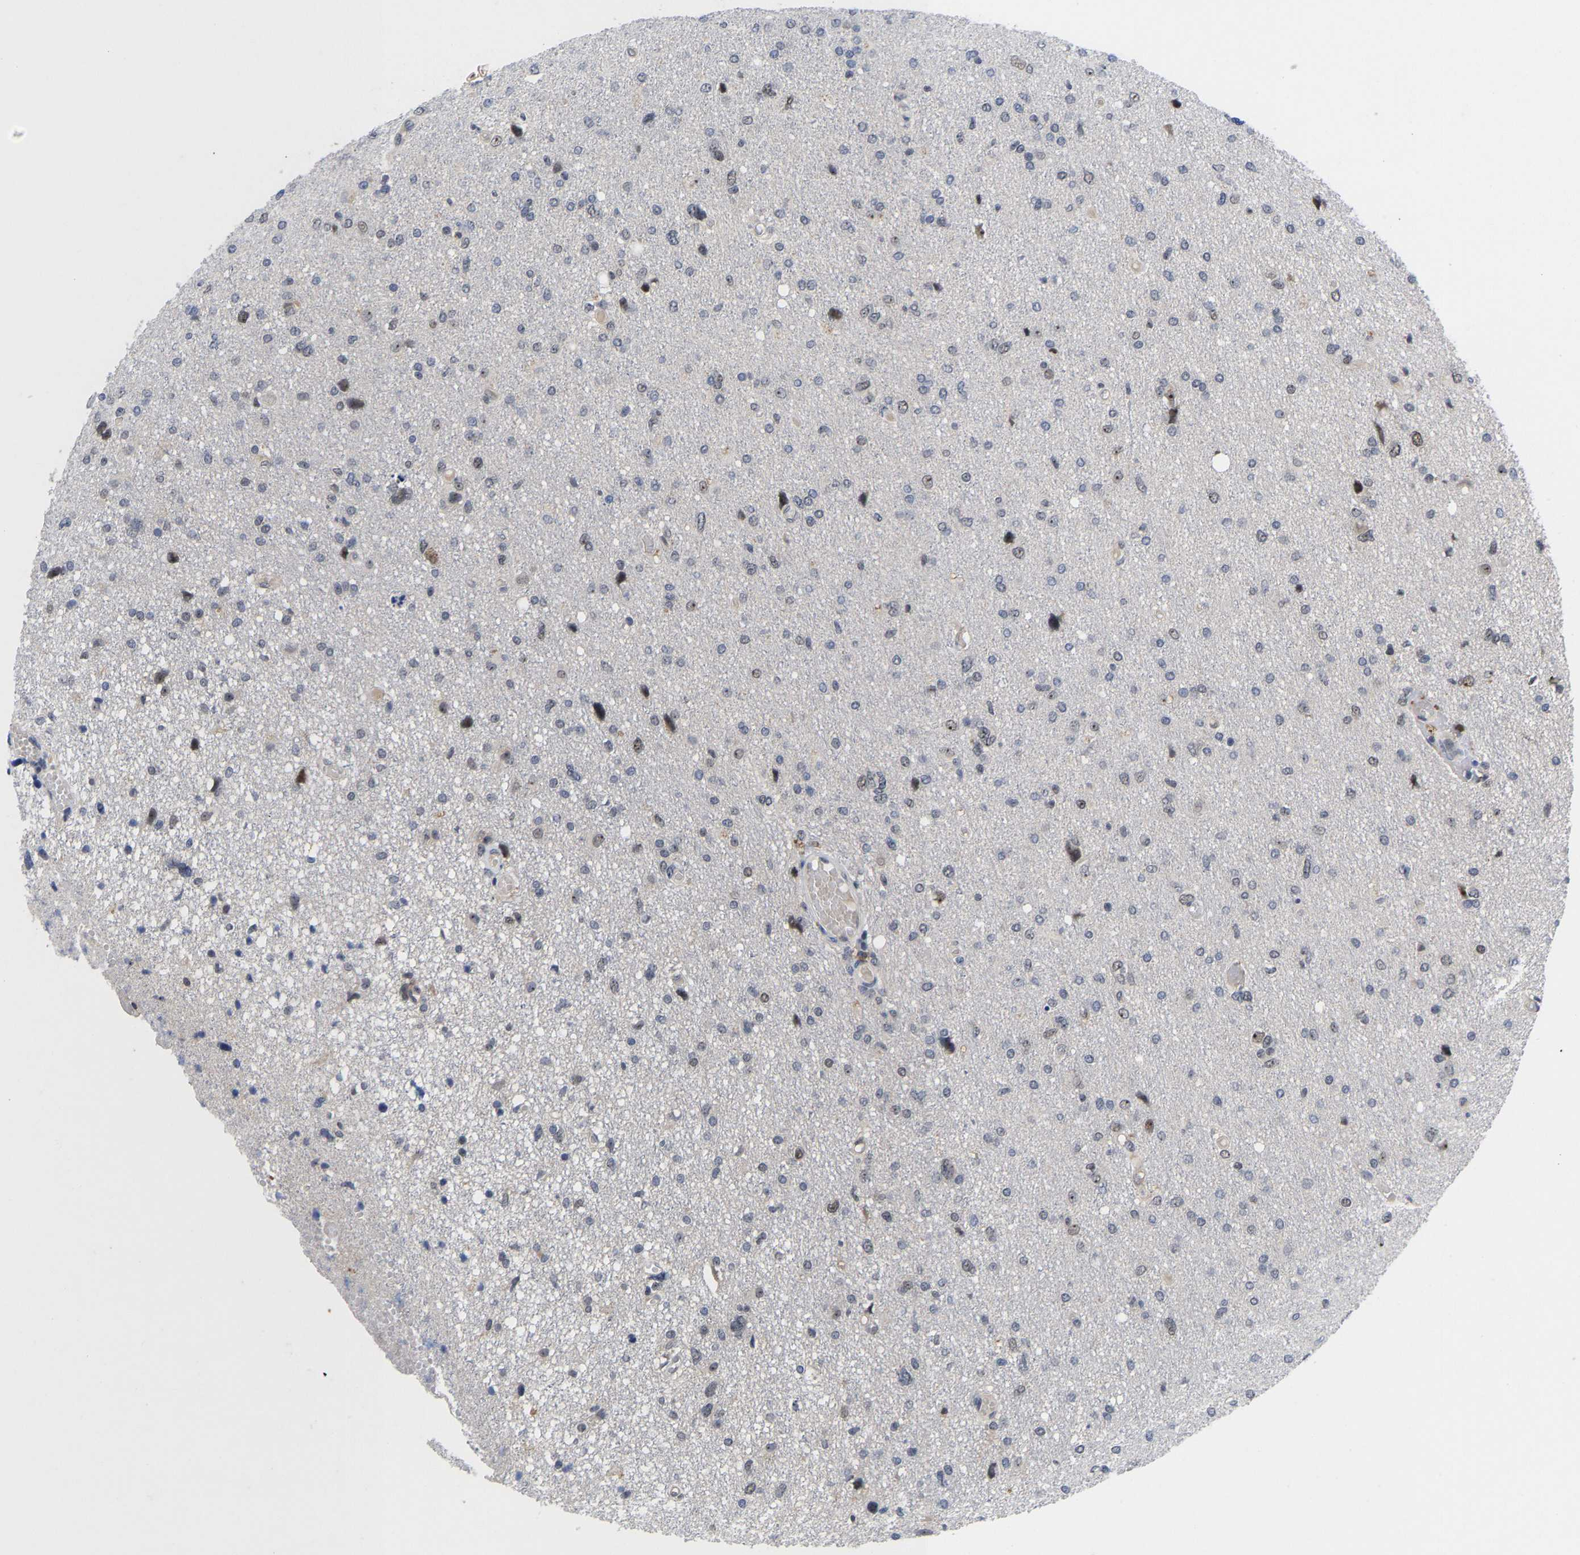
{"staining": {"intensity": "weak", "quantity": "<25%", "location": "nuclear"}, "tissue": "glioma", "cell_type": "Tumor cells", "image_type": "cancer", "snomed": [{"axis": "morphology", "description": "Glioma, malignant, High grade"}, {"axis": "topography", "description": "Brain"}], "caption": "Protein analysis of malignant high-grade glioma shows no significant staining in tumor cells.", "gene": "NLE1", "patient": {"sex": "female", "age": 59}}